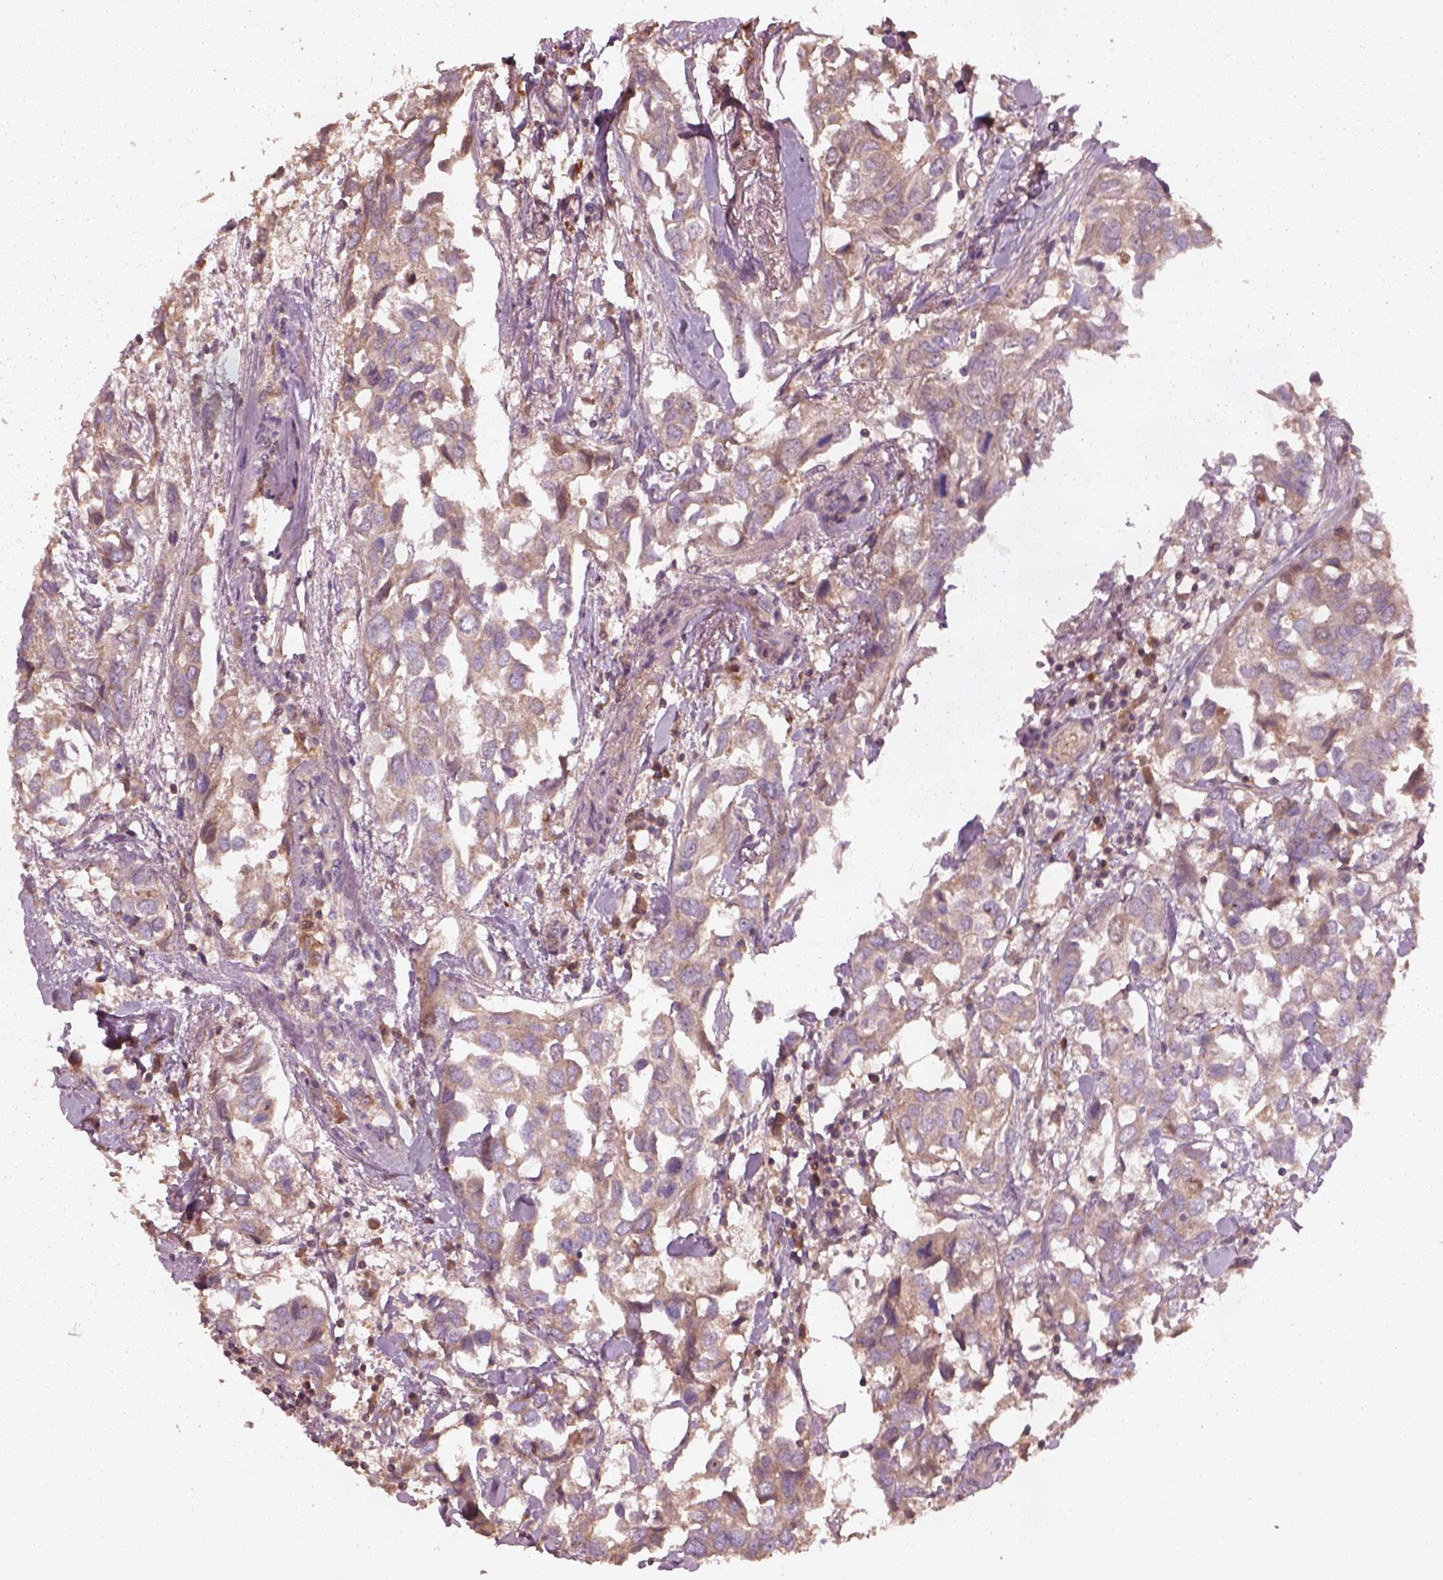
{"staining": {"intensity": "weak", "quantity": "25%-75%", "location": "cytoplasmic/membranous"}, "tissue": "breast cancer", "cell_type": "Tumor cells", "image_type": "cancer", "snomed": [{"axis": "morphology", "description": "Duct carcinoma"}, {"axis": "topography", "description": "Breast"}], "caption": "Immunohistochemistry (IHC) image of infiltrating ductal carcinoma (breast) stained for a protein (brown), which exhibits low levels of weak cytoplasmic/membranous expression in about 25%-75% of tumor cells.", "gene": "TRADD", "patient": {"sex": "female", "age": 83}}